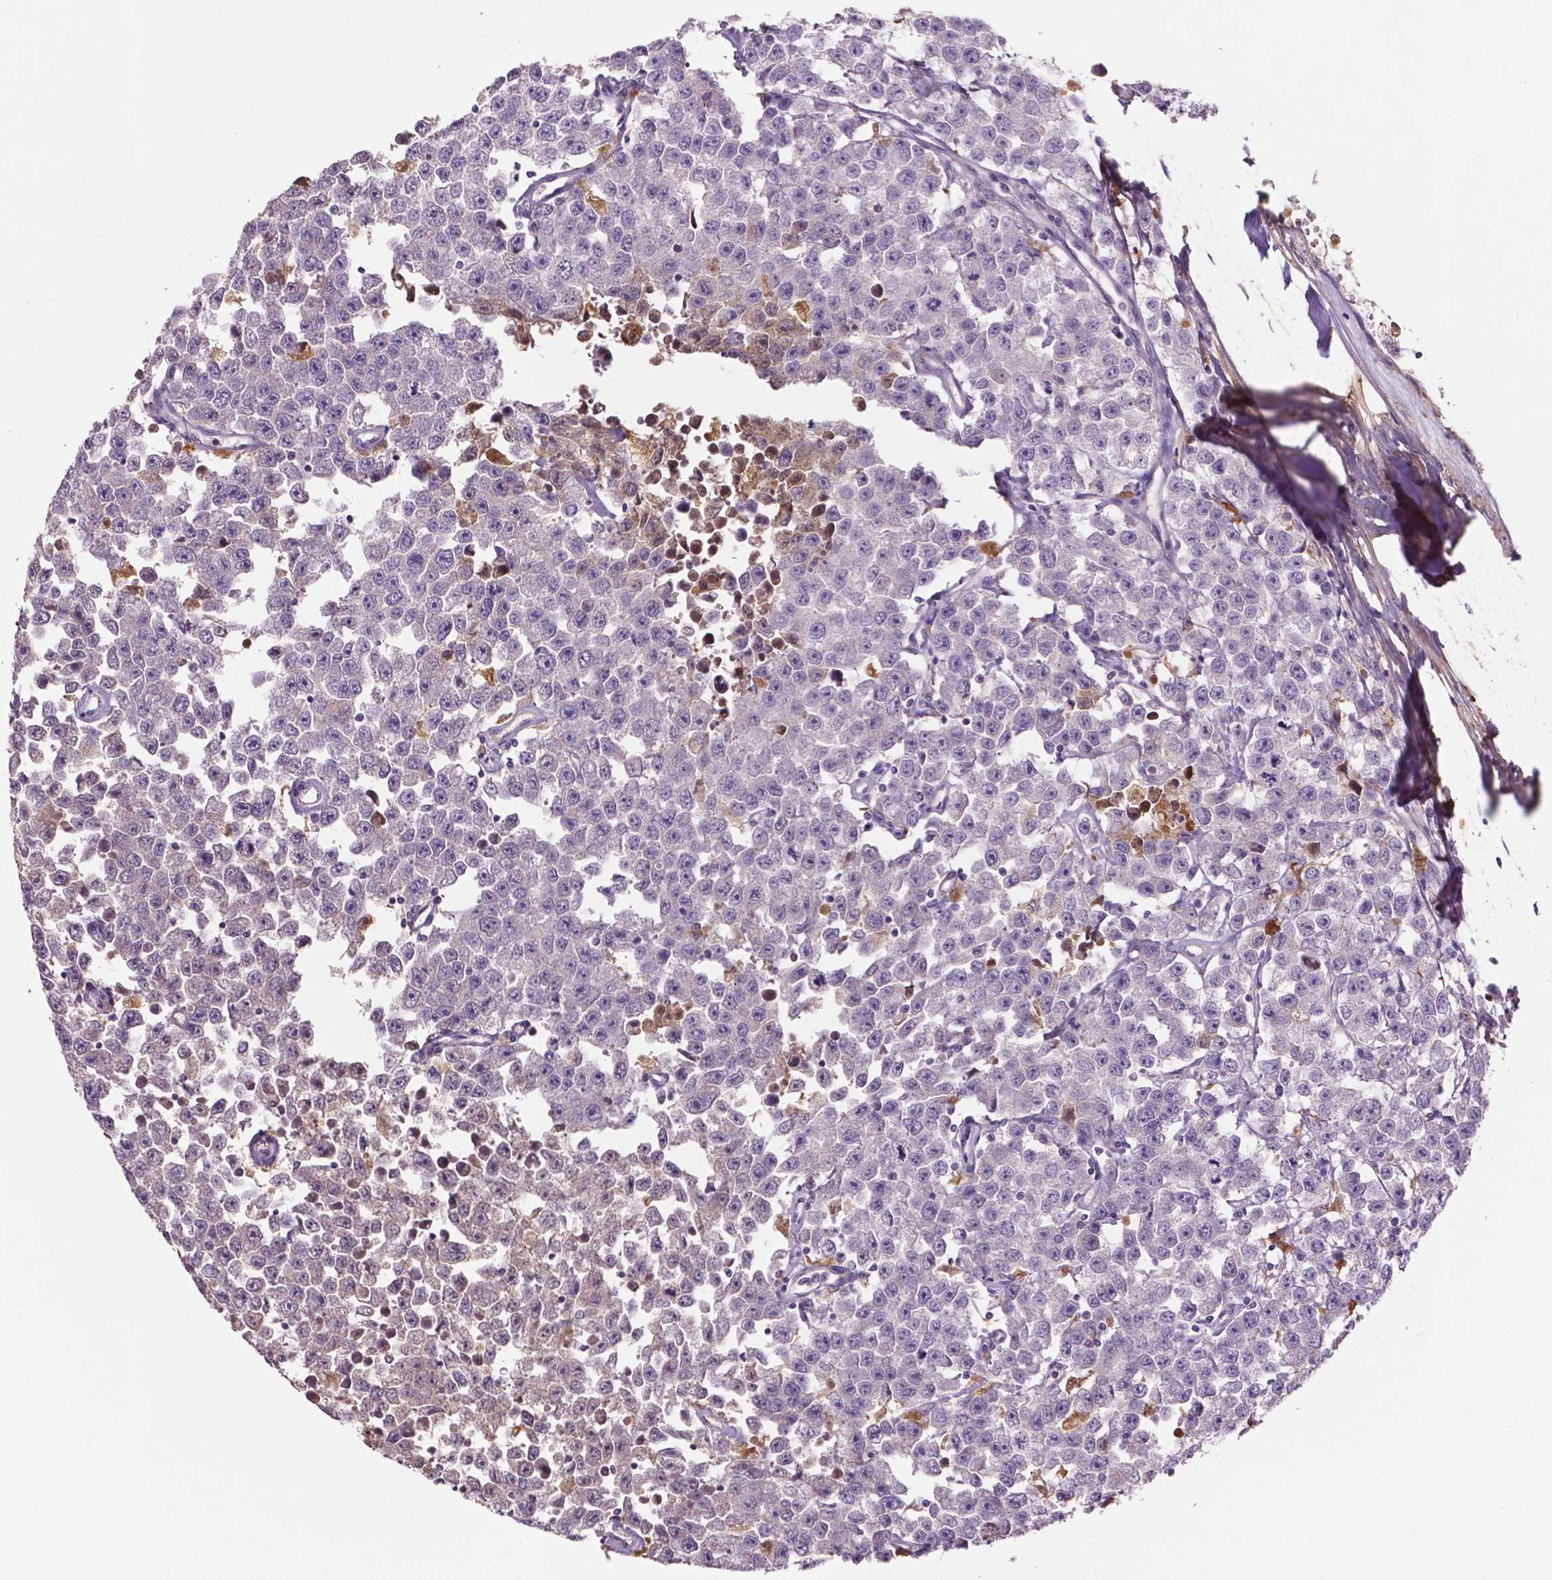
{"staining": {"intensity": "negative", "quantity": "none", "location": "none"}, "tissue": "testis cancer", "cell_type": "Tumor cells", "image_type": "cancer", "snomed": [{"axis": "morphology", "description": "Seminoma, NOS"}, {"axis": "topography", "description": "Testis"}], "caption": "Immunohistochemical staining of testis cancer (seminoma) displays no significant staining in tumor cells.", "gene": "FBLN1", "patient": {"sex": "male", "age": 52}}